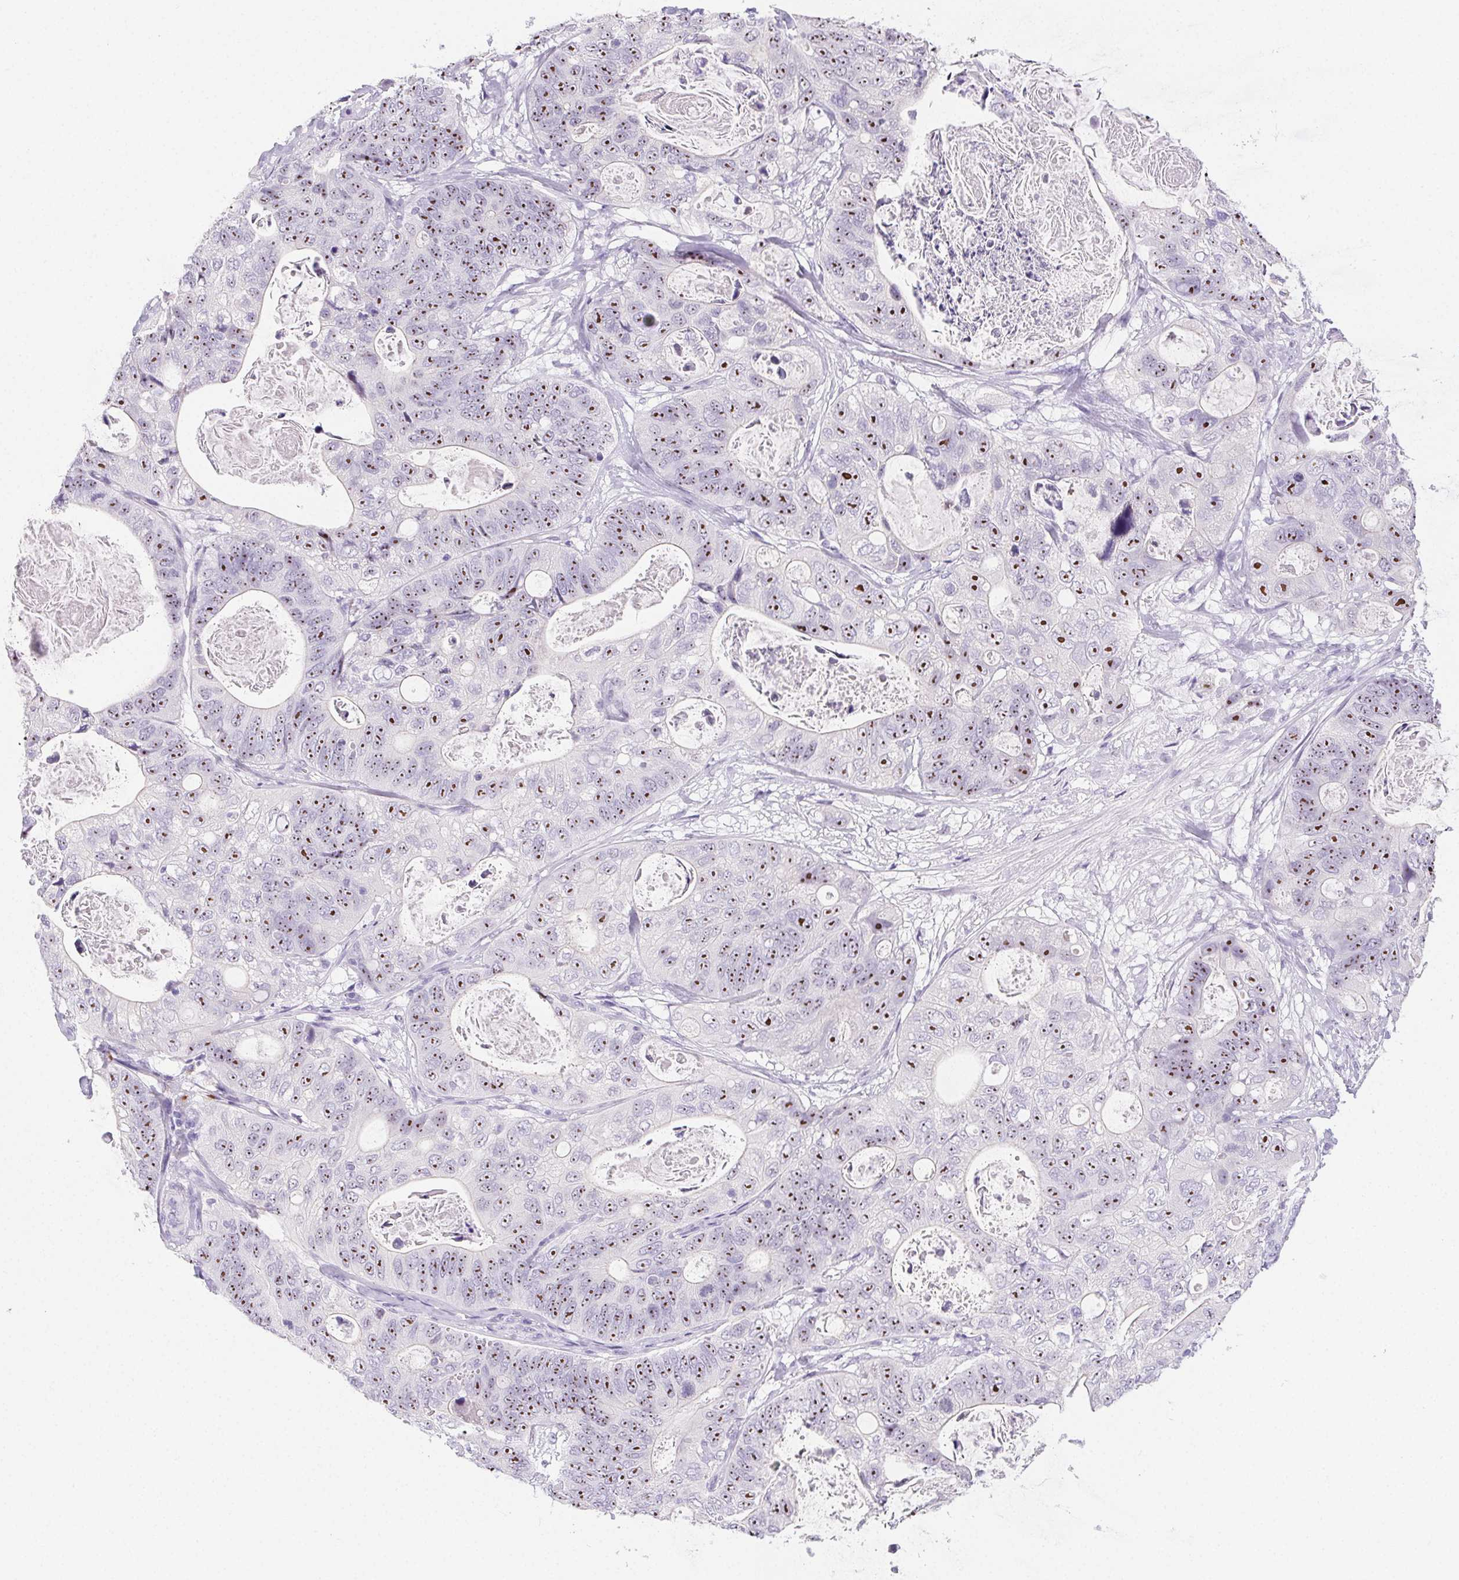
{"staining": {"intensity": "moderate", "quantity": ">75%", "location": "nuclear"}, "tissue": "stomach cancer", "cell_type": "Tumor cells", "image_type": "cancer", "snomed": [{"axis": "morphology", "description": "Normal tissue, NOS"}, {"axis": "morphology", "description": "Adenocarcinoma, NOS"}, {"axis": "topography", "description": "Stomach"}], "caption": "Immunohistochemistry image of stomach cancer (adenocarcinoma) stained for a protein (brown), which shows medium levels of moderate nuclear expression in about >75% of tumor cells.", "gene": "ST8SIA3", "patient": {"sex": "female", "age": 89}}